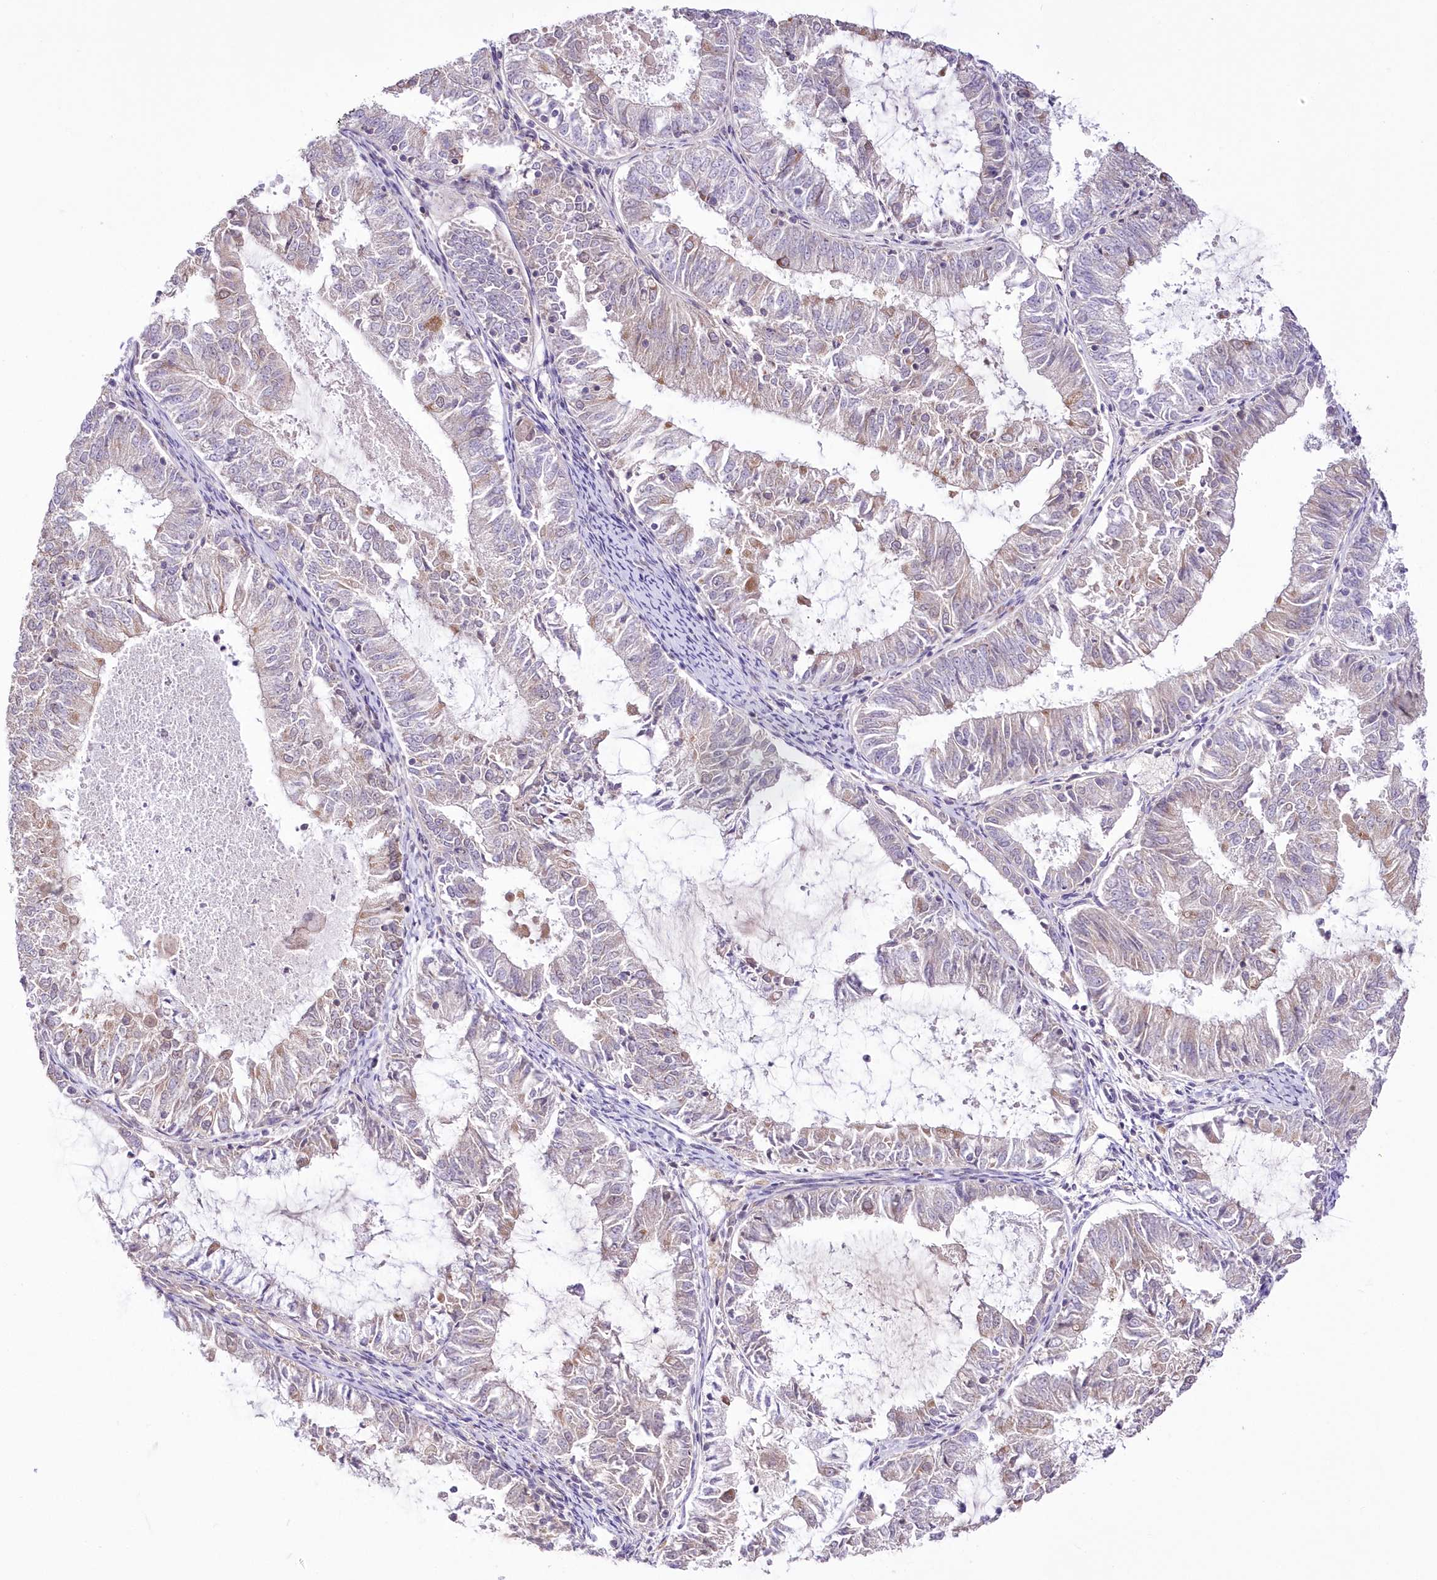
{"staining": {"intensity": "weak", "quantity": "<25%", "location": "cytoplasmic/membranous"}, "tissue": "endometrial cancer", "cell_type": "Tumor cells", "image_type": "cancer", "snomed": [{"axis": "morphology", "description": "Adenocarcinoma, NOS"}, {"axis": "topography", "description": "Endometrium"}], "caption": "Tumor cells show no significant expression in adenocarcinoma (endometrial).", "gene": "FAM241B", "patient": {"sex": "female", "age": 57}}